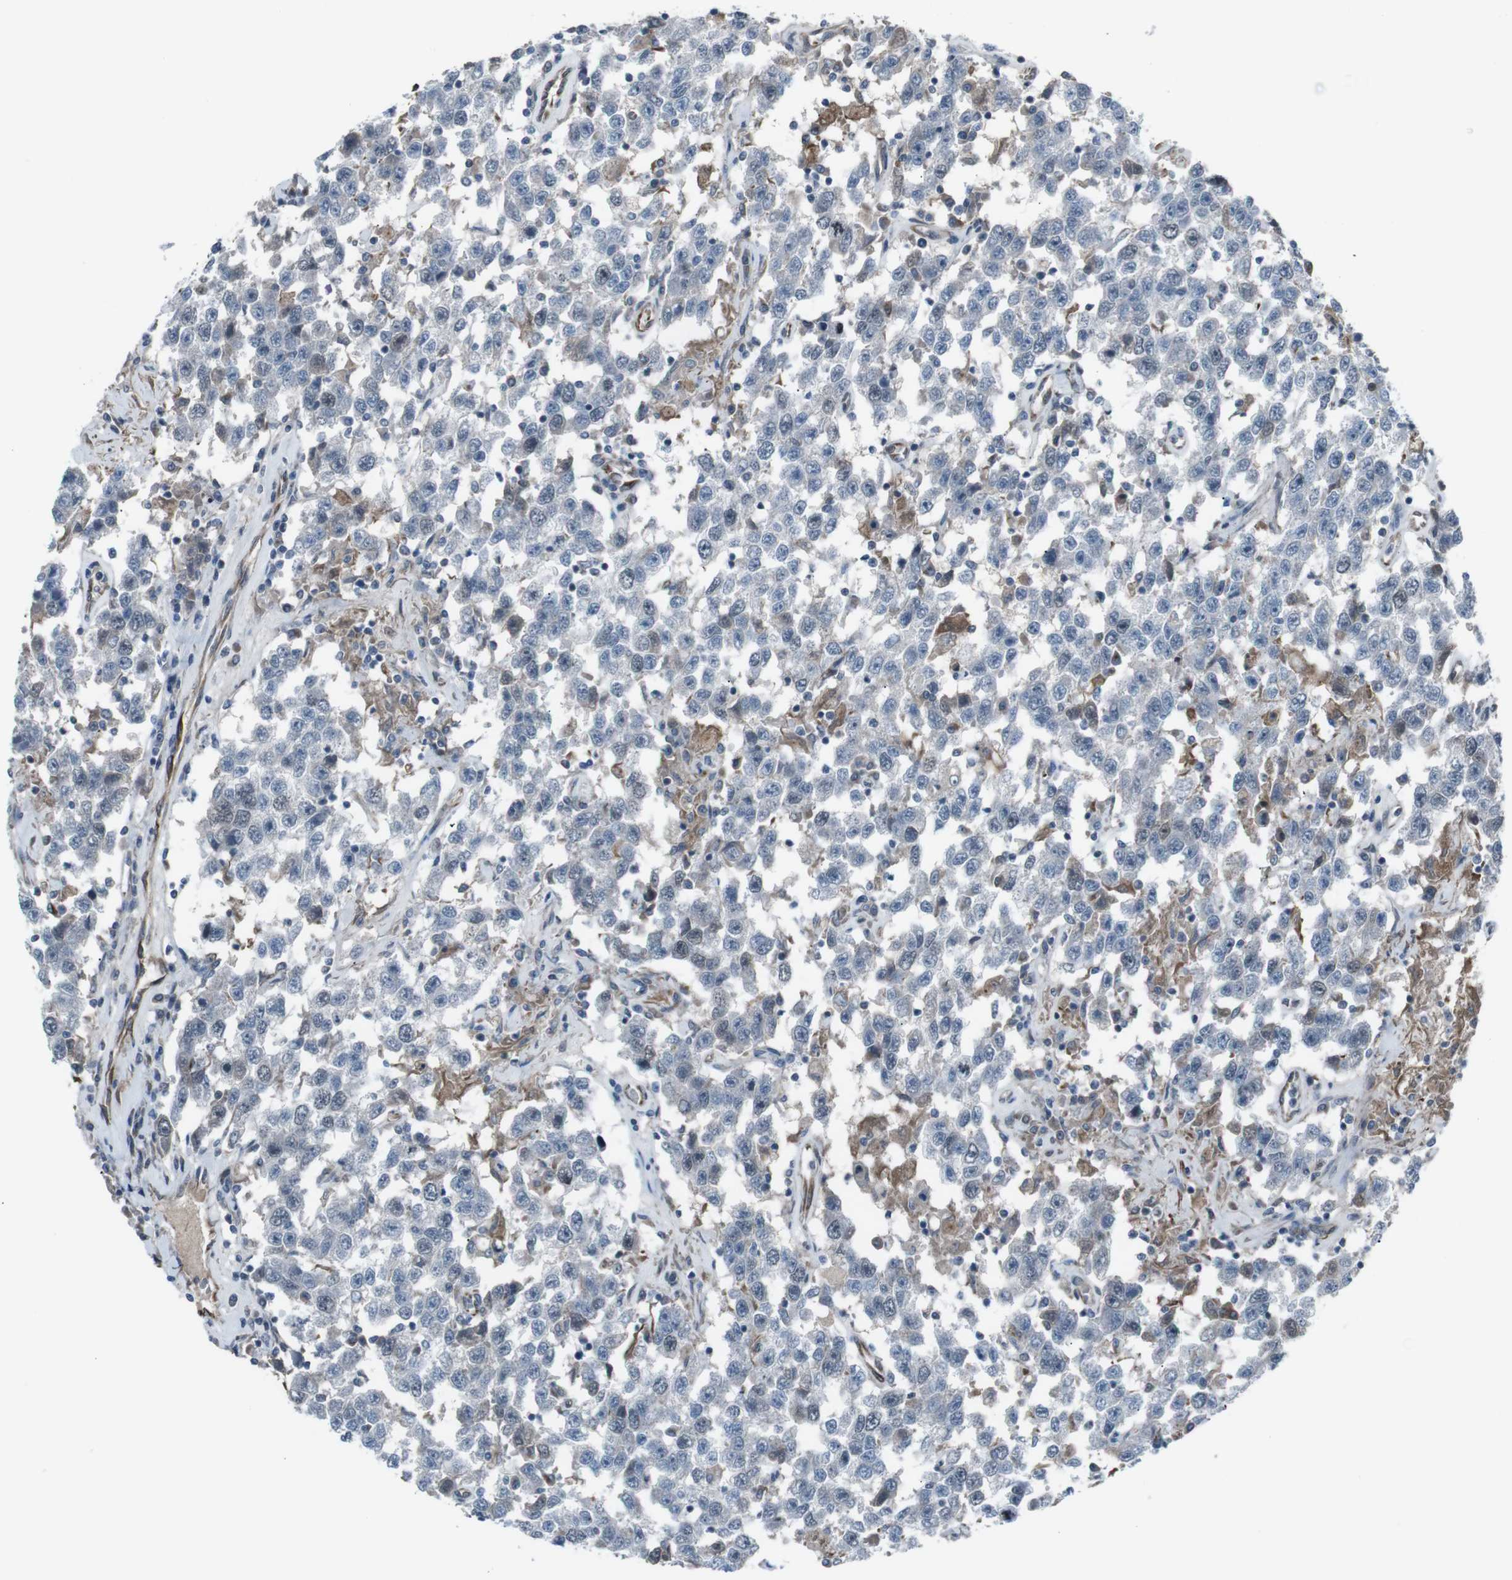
{"staining": {"intensity": "negative", "quantity": "none", "location": "none"}, "tissue": "testis cancer", "cell_type": "Tumor cells", "image_type": "cancer", "snomed": [{"axis": "morphology", "description": "Seminoma, NOS"}, {"axis": "topography", "description": "Testis"}], "caption": "Protein analysis of testis cancer demonstrates no significant positivity in tumor cells.", "gene": "TMEM141", "patient": {"sex": "male", "age": 41}}